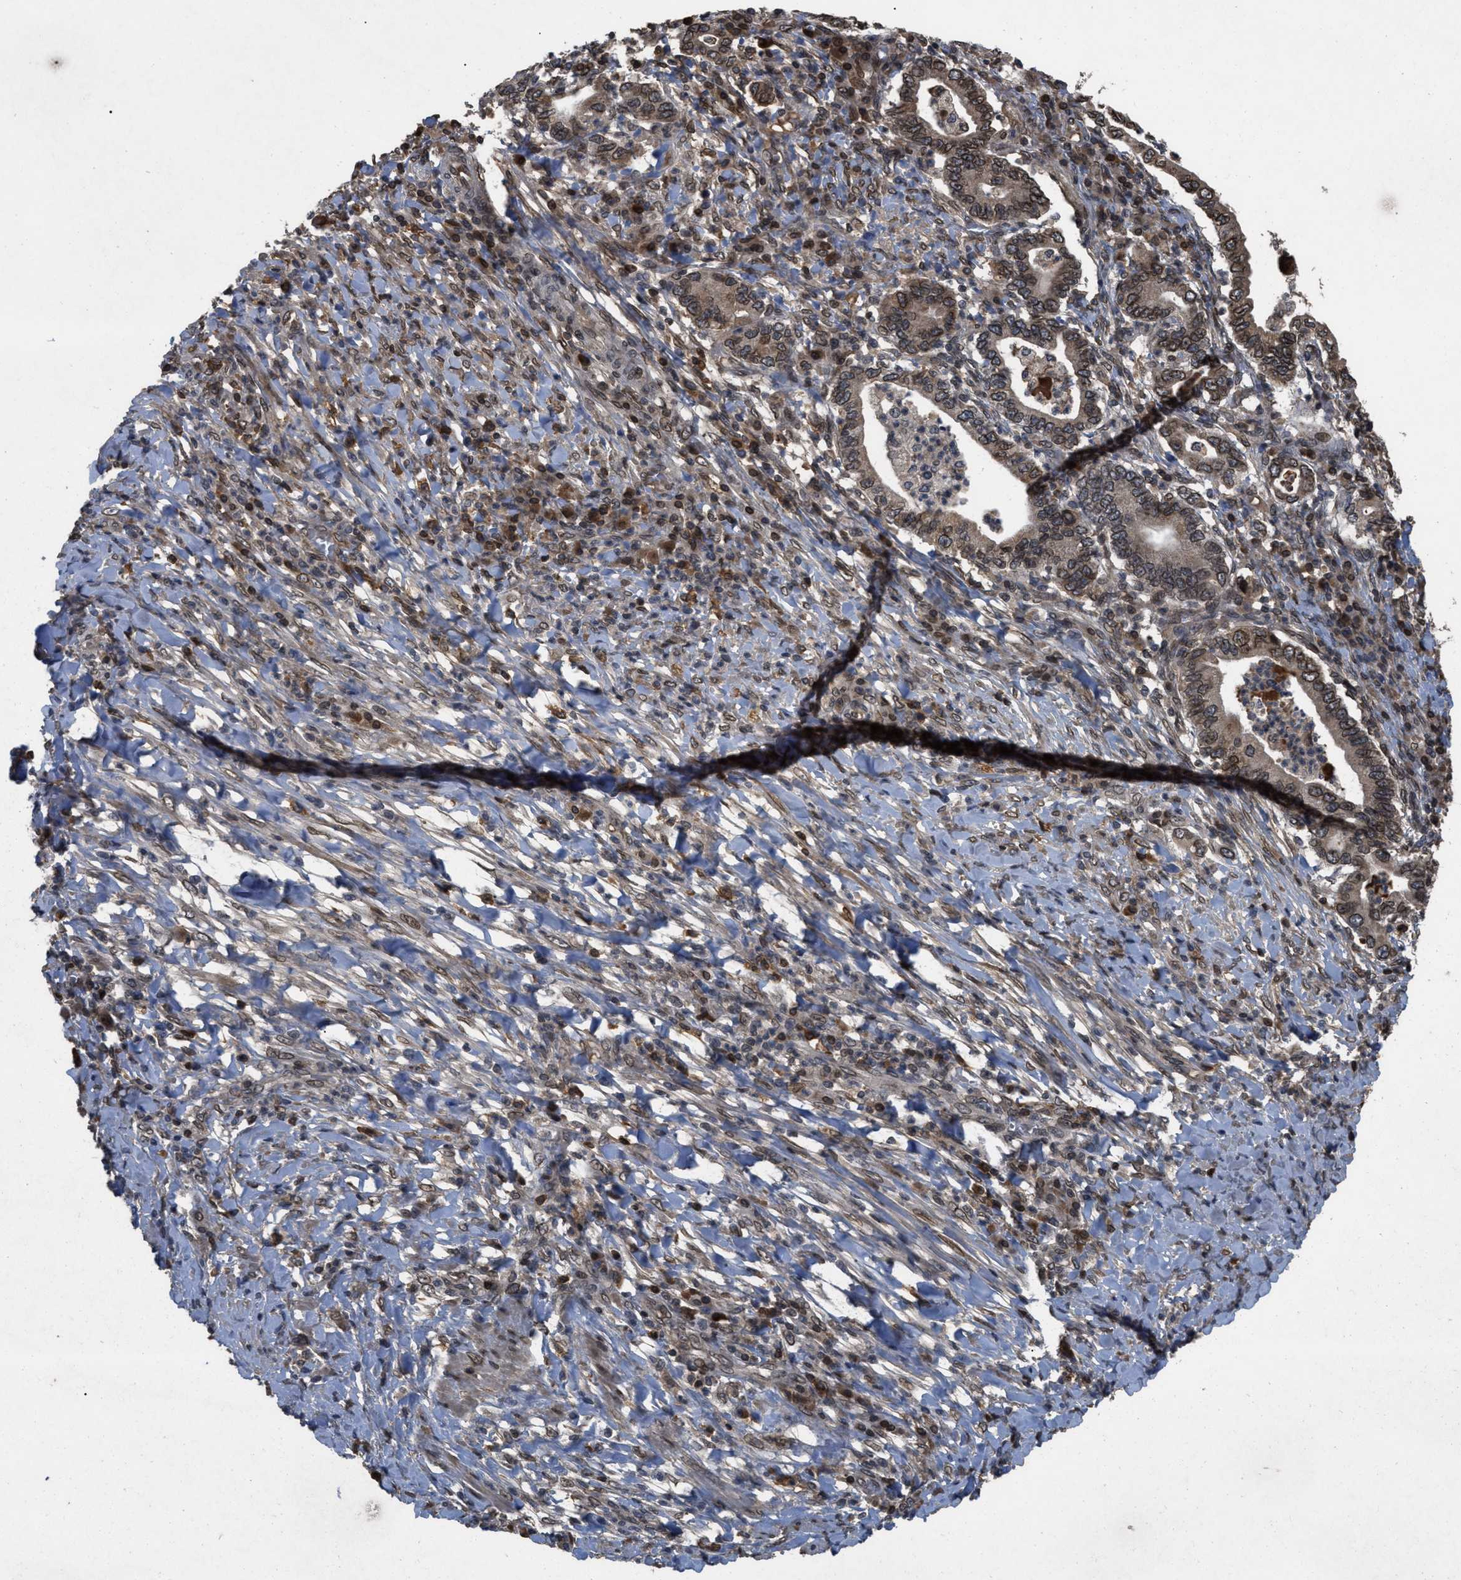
{"staining": {"intensity": "moderate", "quantity": ">75%", "location": "cytoplasmic/membranous,nuclear"}, "tissue": "stomach cancer", "cell_type": "Tumor cells", "image_type": "cancer", "snomed": [{"axis": "morphology", "description": "Normal tissue, NOS"}, {"axis": "morphology", "description": "Adenocarcinoma, NOS"}, {"axis": "topography", "description": "Esophagus"}, {"axis": "topography", "description": "Stomach, upper"}, {"axis": "topography", "description": "Peripheral nerve tissue"}], "caption": "A histopathology image of adenocarcinoma (stomach) stained for a protein displays moderate cytoplasmic/membranous and nuclear brown staining in tumor cells.", "gene": "CRY1", "patient": {"sex": "male", "age": 62}}